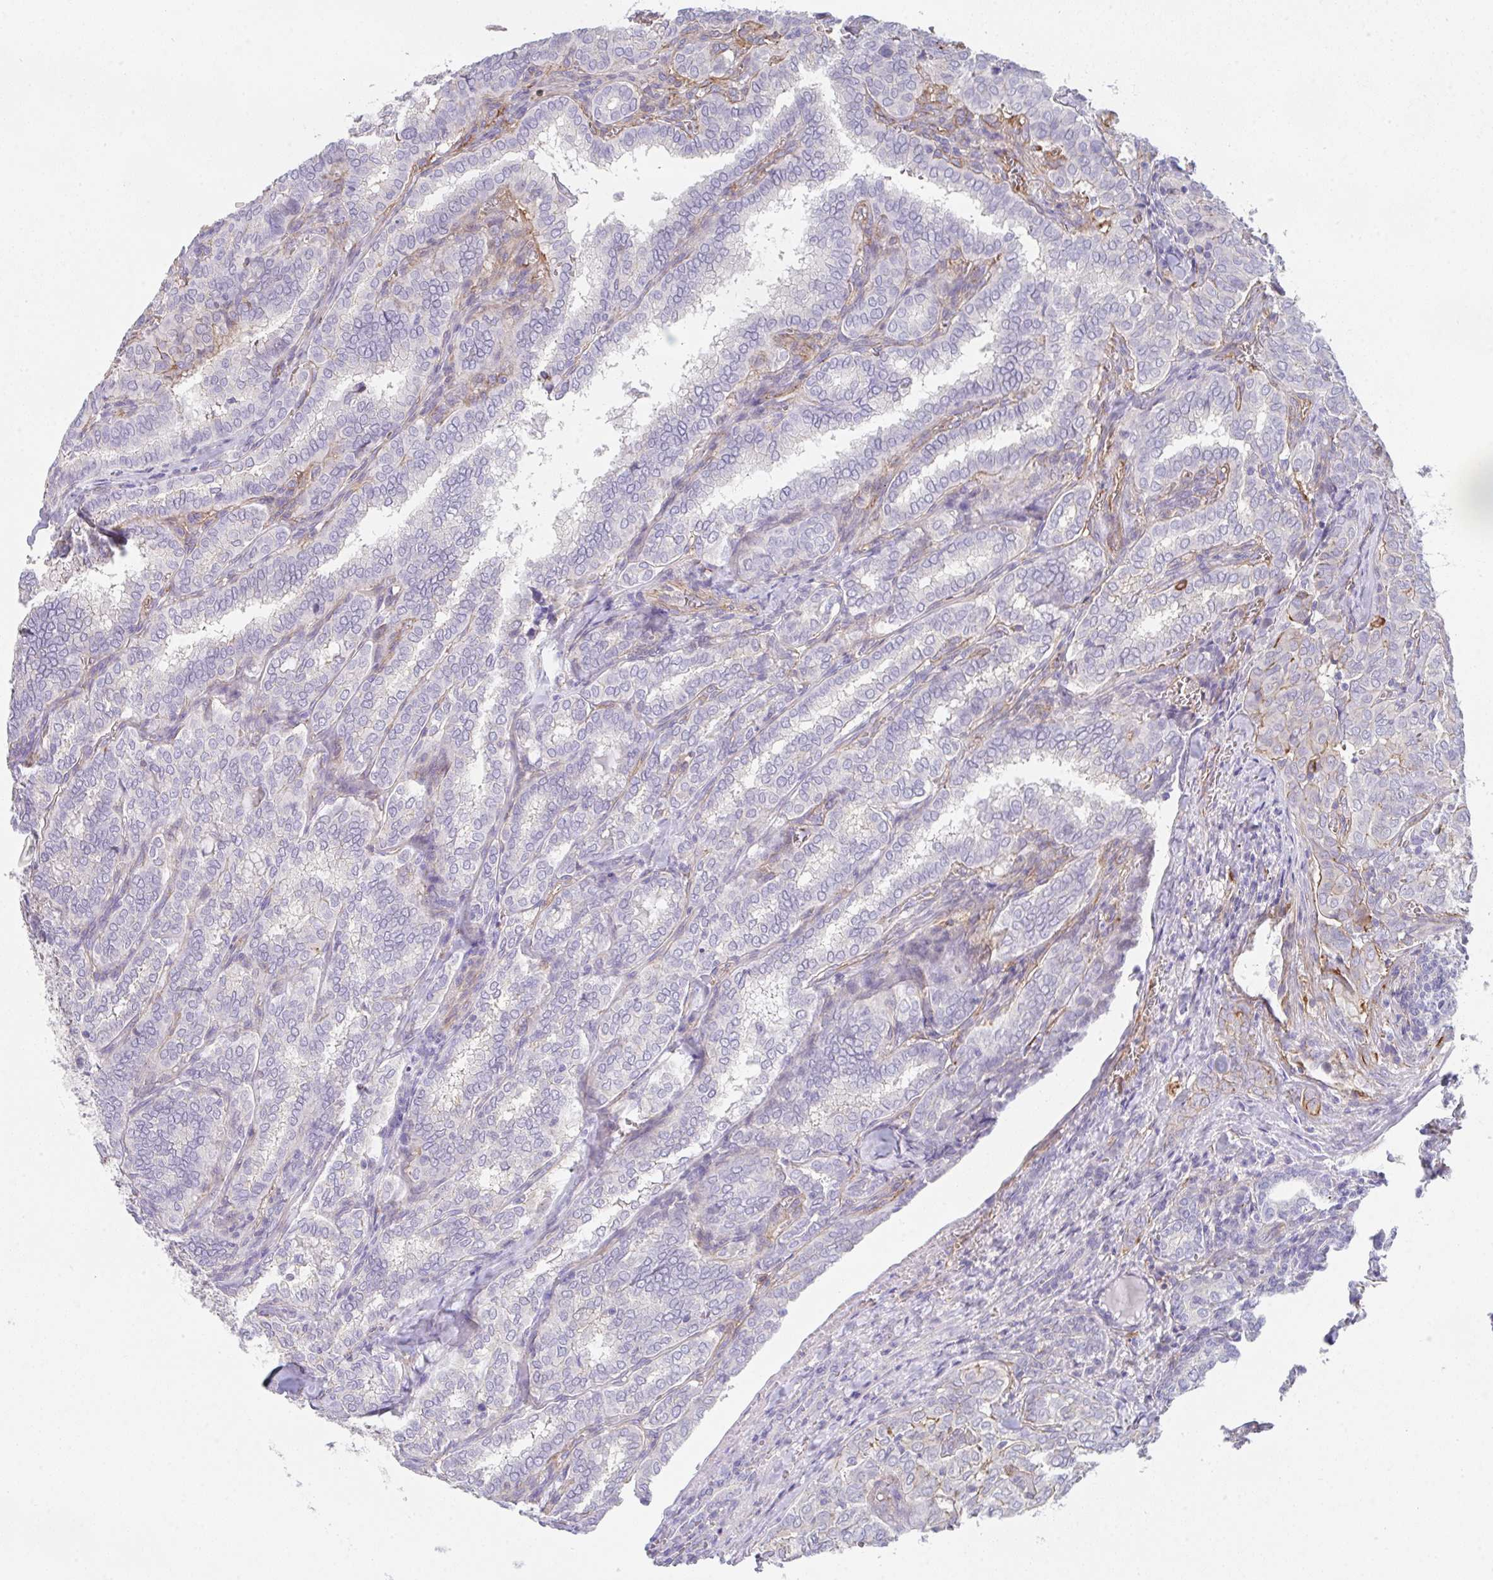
{"staining": {"intensity": "negative", "quantity": "none", "location": "none"}, "tissue": "thyroid cancer", "cell_type": "Tumor cells", "image_type": "cancer", "snomed": [{"axis": "morphology", "description": "Papillary adenocarcinoma, NOS"}, {"axis": "topography", "description": "Thyroid gland"}], "caption": "This is an immunohistochemistry (IHC) photomicrograph of human thyroid cancer (papillary adenocarcinoma). There is no positivity in tumor cells.", "gene": "DBN1", "patient": {"sex": "female", "age": 30}}